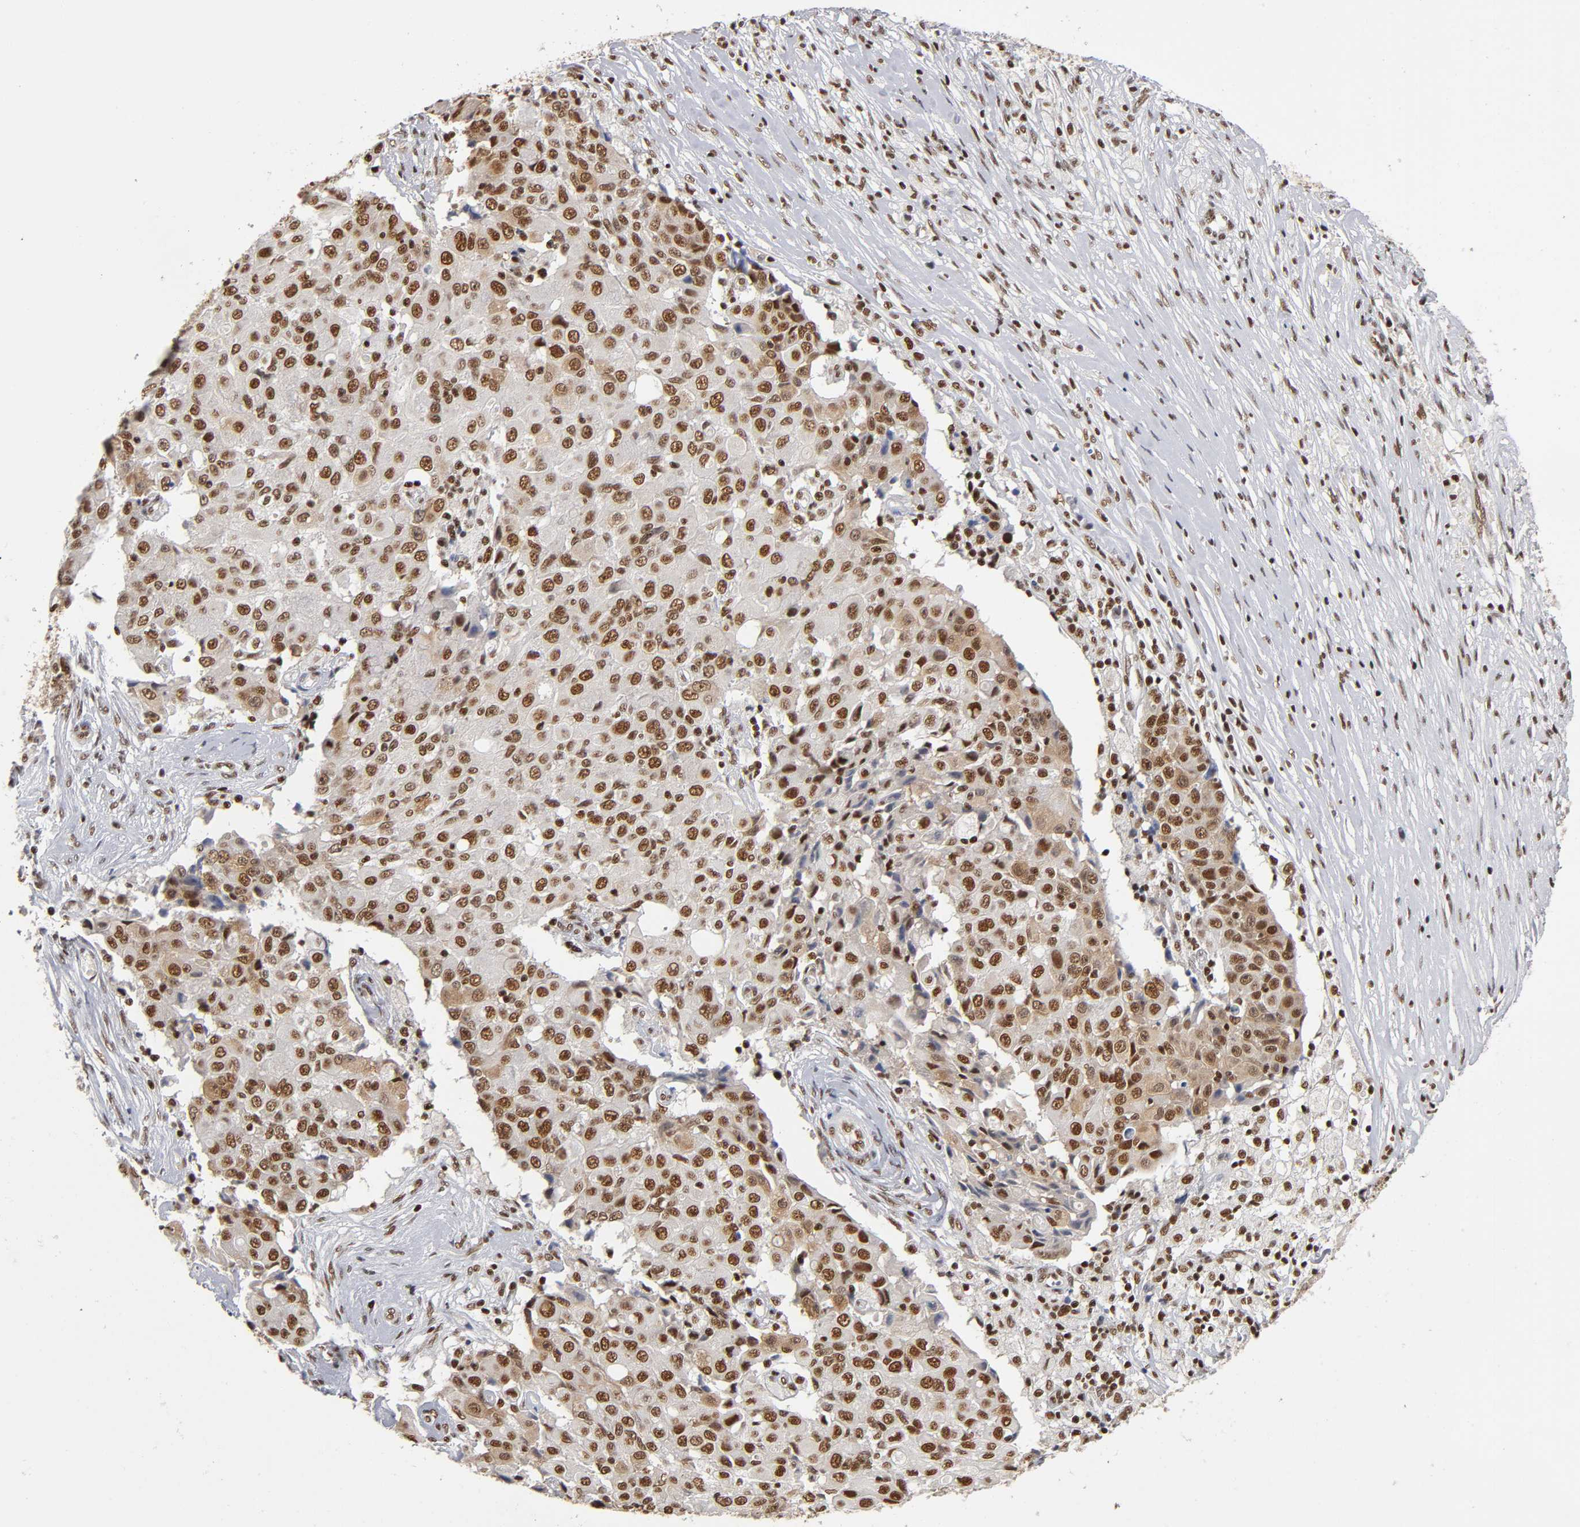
{"staining": {"intensity": "strong", "quantity": ">75%", "location": "nuclear"}, "tissue": "ovarian cancer", "cell_type": "Tumor cells", "image_type": "cancer", "snomed": [{"axis": "morphology", "description": "Carcinoma, endometroid"}, {"axis": "topography", "description": "Ovary"}], "caption": "The histopathology image demonstrates a brown stain indicating the presence of a protein in the nuclear of tumor cells in endometroid carcinoma (ovarian). The staining was performed using DAB (3,3'-diaminobenzidine) to visualize the protein expression in brown, while the nuclei were stained in blue with hematoxylin (Magnification: 20x).", "gene": "ILKAP", "patient": {"sex": "female", "age": 42}}